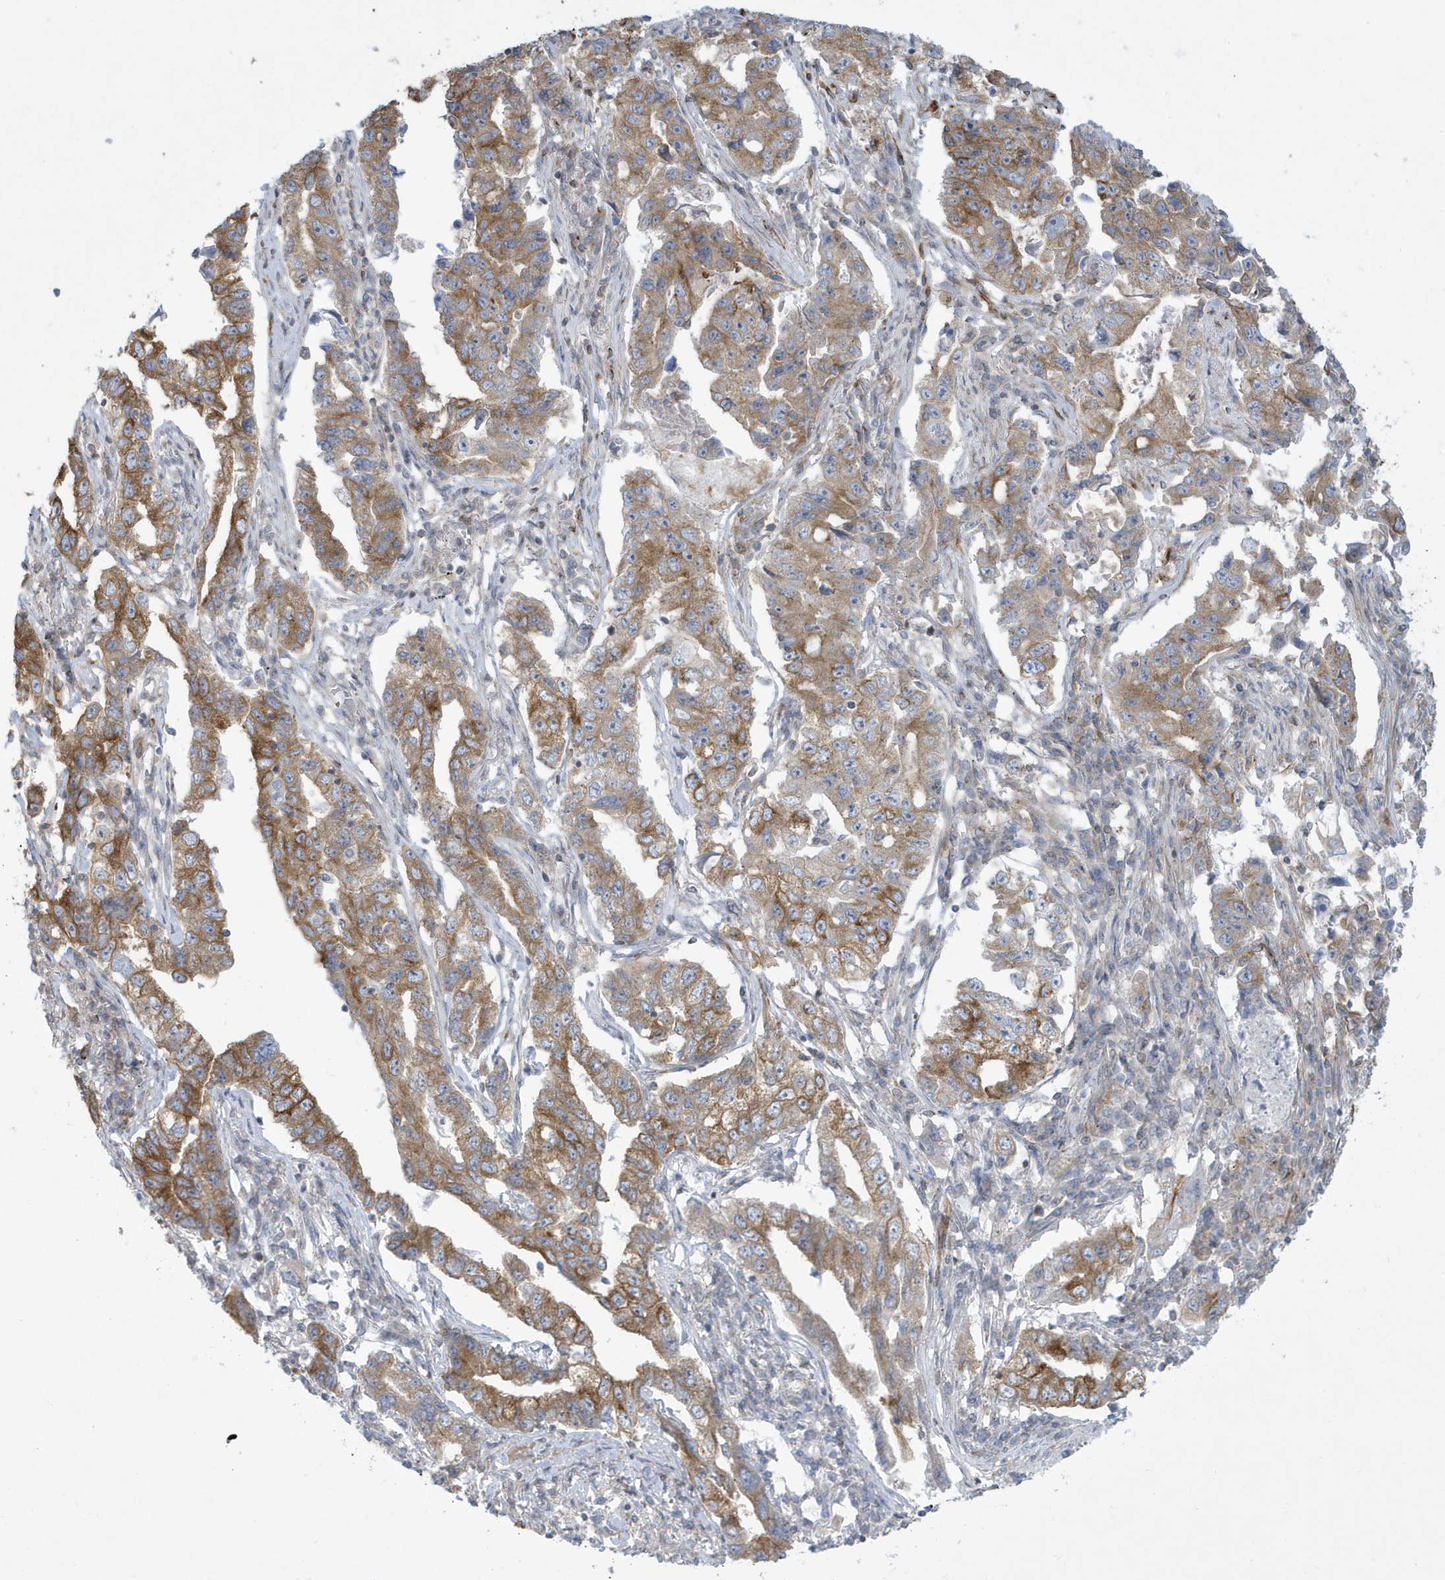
{"staining": {"intensity": "moderate", "quantity": ">75%", "location": "cytoplasmic/membranous"}, "tissue": "lung cancer", "cell_type": "Tumor cells", "image_type": "cancer", "snomed": [{"axis": "morphology", "description": "Adenocarcinoma, NOS"}, {"axis": "topography", "description": "Lung"}], "caption": "This is a photomicrograph of IHC staining of adenocarcinoma (lung), which shows moderate positivity in the cytoplasmic/membranous of tumor cells.", "gene": "SLAMF9", "patient": {"sex": "female", "age": 51}}